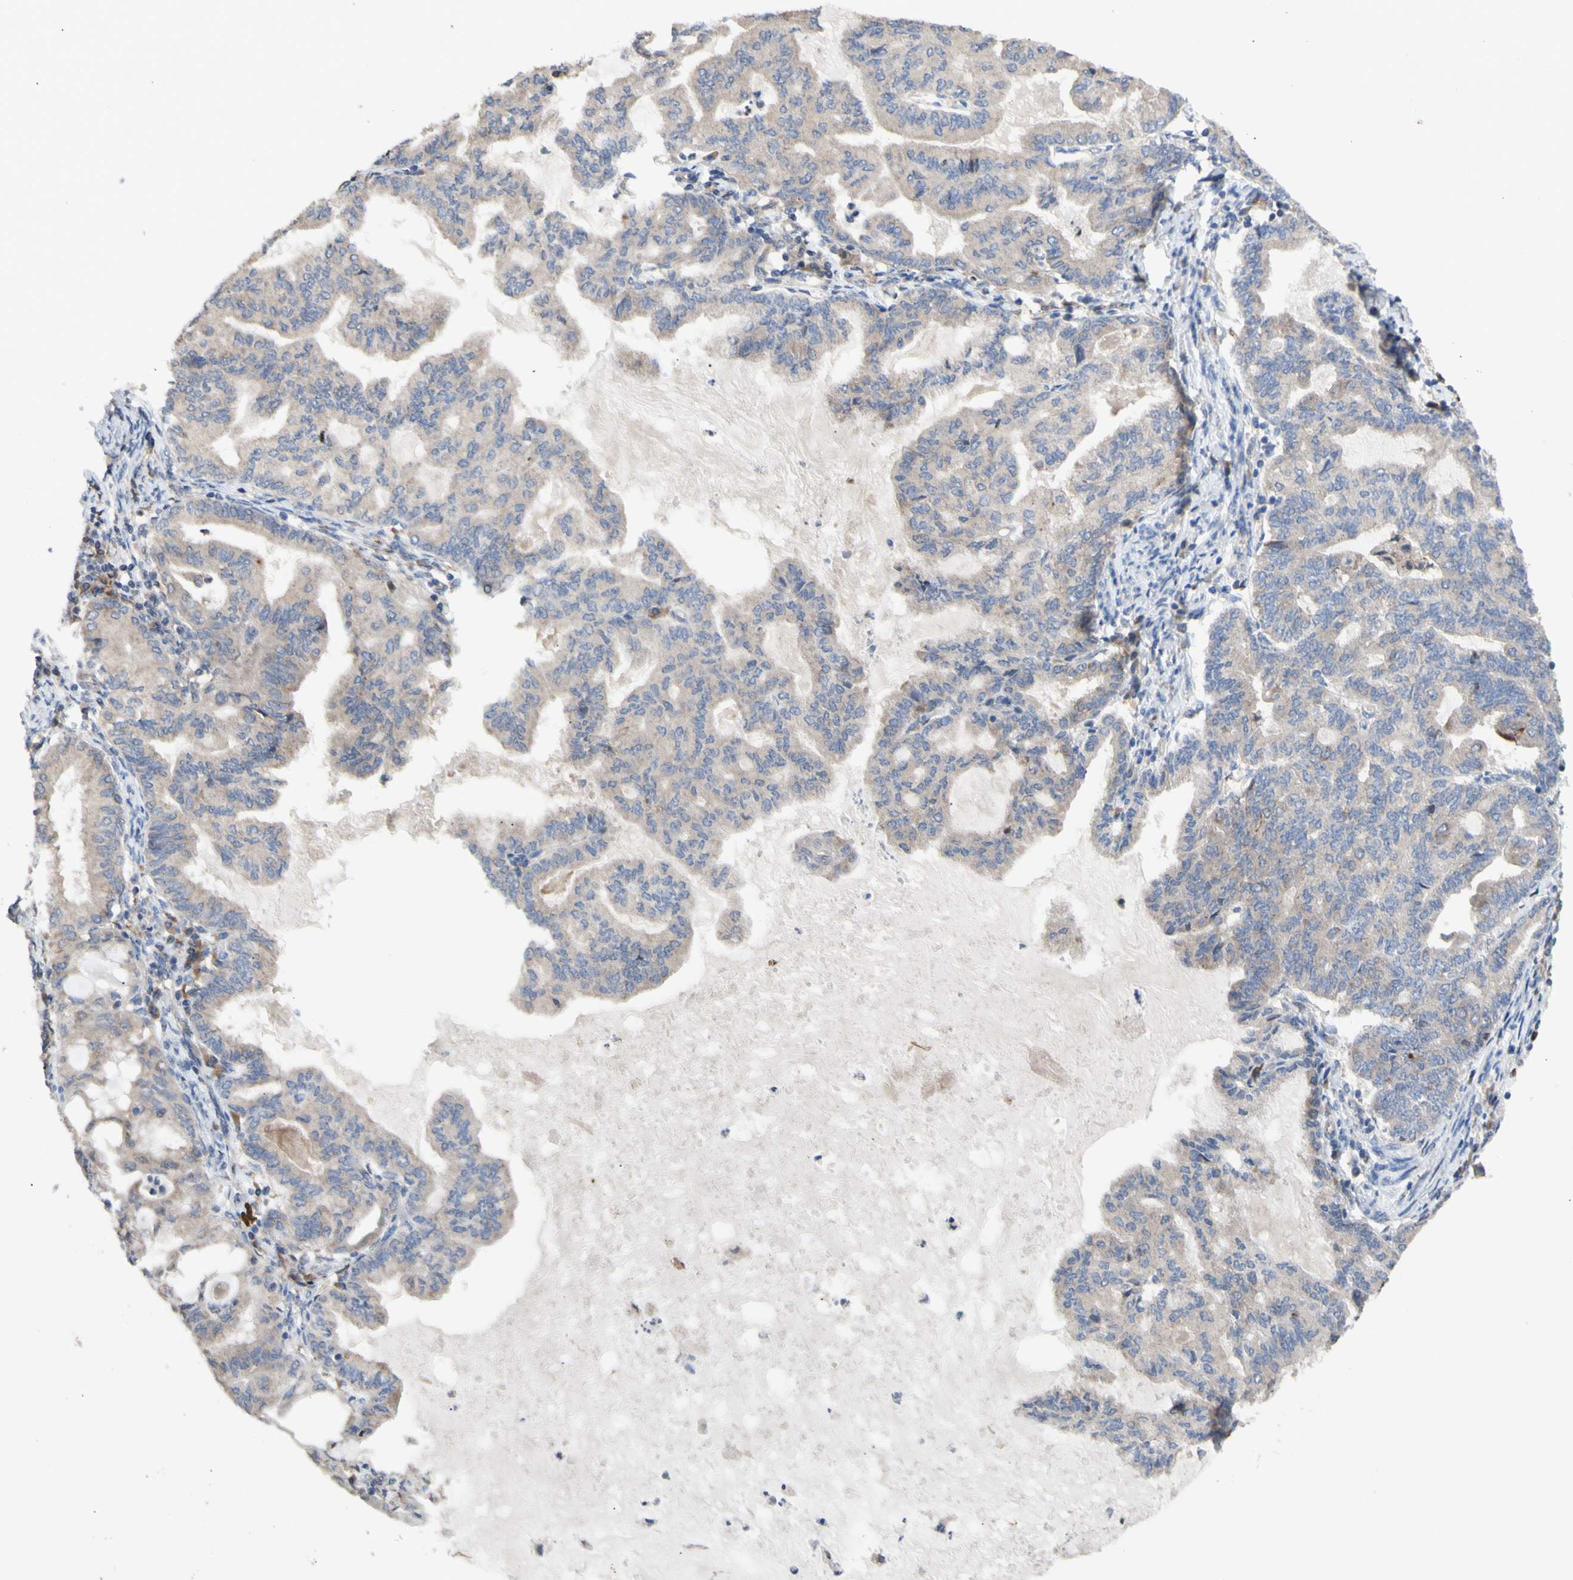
{"staining": {"intensity": "weak", "quantity": ">75%", "location": "cytoplasmic/membranous"}, "tissue": "endometrial cancer", "cell_type": "Tumor cells", "image_type": "cancer", "snomed": [{"axis": "morphology", "description": "Adenocarcinoma, NOS"}, {"axis": "topography", "description": "Endometrium"}], "caption": "IHC (DAB) staining of endometrial cancer (adenocarcinoma) exhibits weak cytoplasmic/membranous protein positivity in approximately >75% of tumor cells.", "gene": "EIF2S3", "patient": {"sex": "female", "age": 86}}